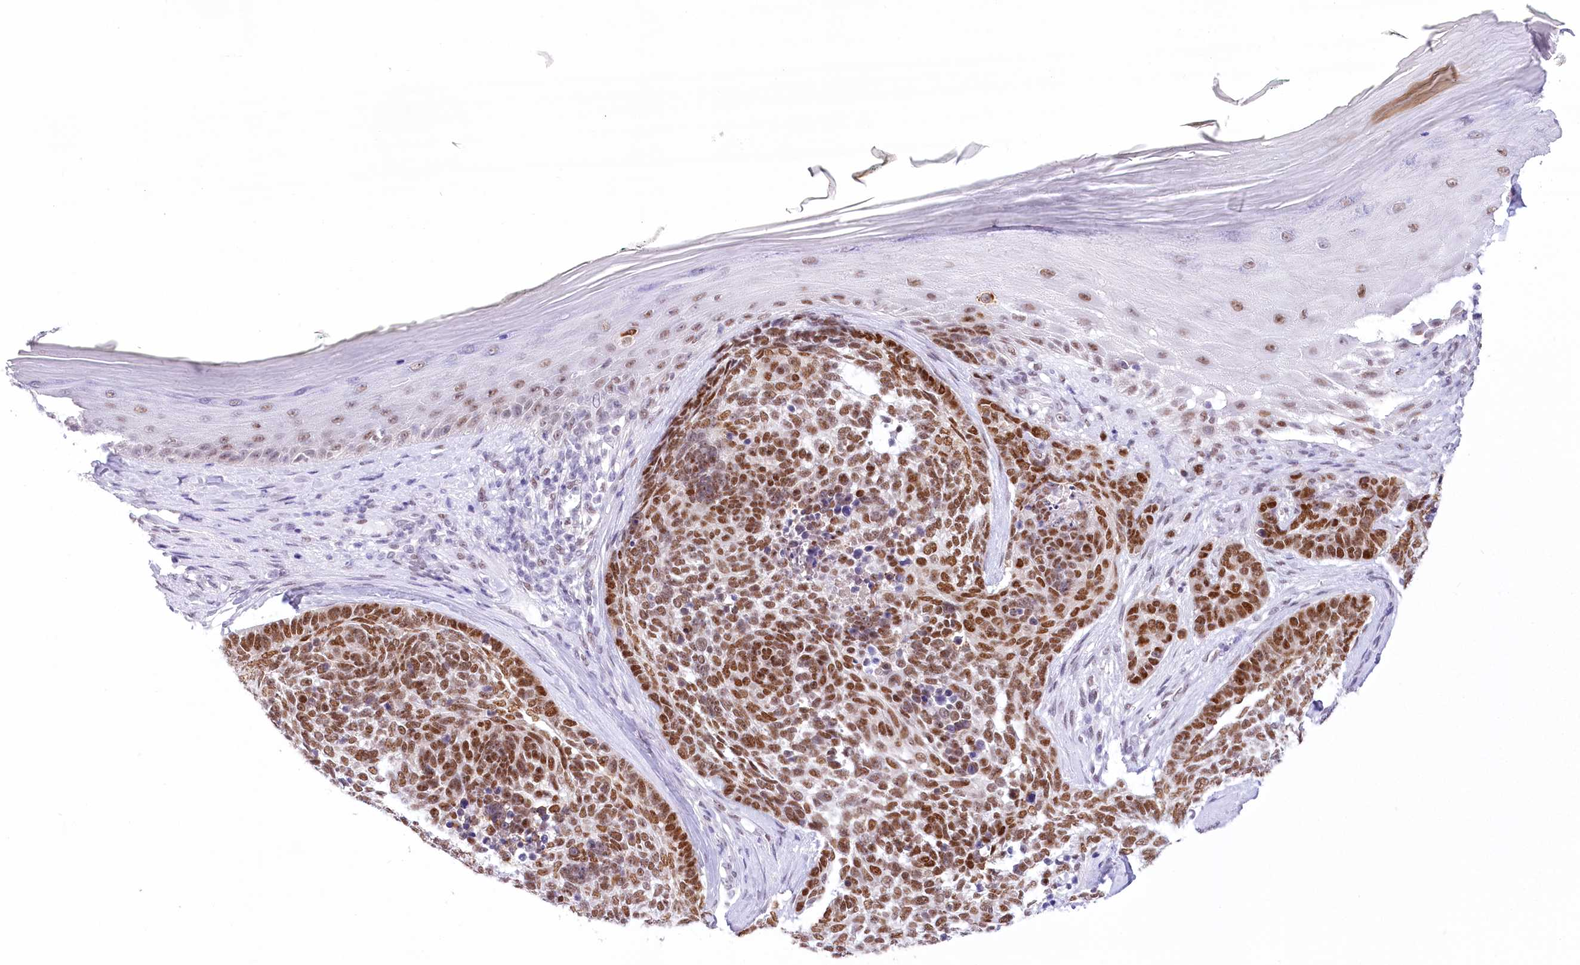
{"staining": {"intensity": "moderate", "quantity": ">75%", "location": "nuclear"}, "tissue": "skin cancer", "cell_type": "Tumor cells", "image_type": "cancer", "snomed": [{"axis": "morphology", "description": "Basal cell carcinoma"}, {"axis": "topography", "description": "Skin"}], "caption": "This is an image of immunohistochemistry (IHC) staining of skin cancer (basal cell carcinoma), which shows moderate staining in the nuclear of tumor cells.", "gene": "HNRNPA0", "patient": {"sex": "female", "age": 81}}